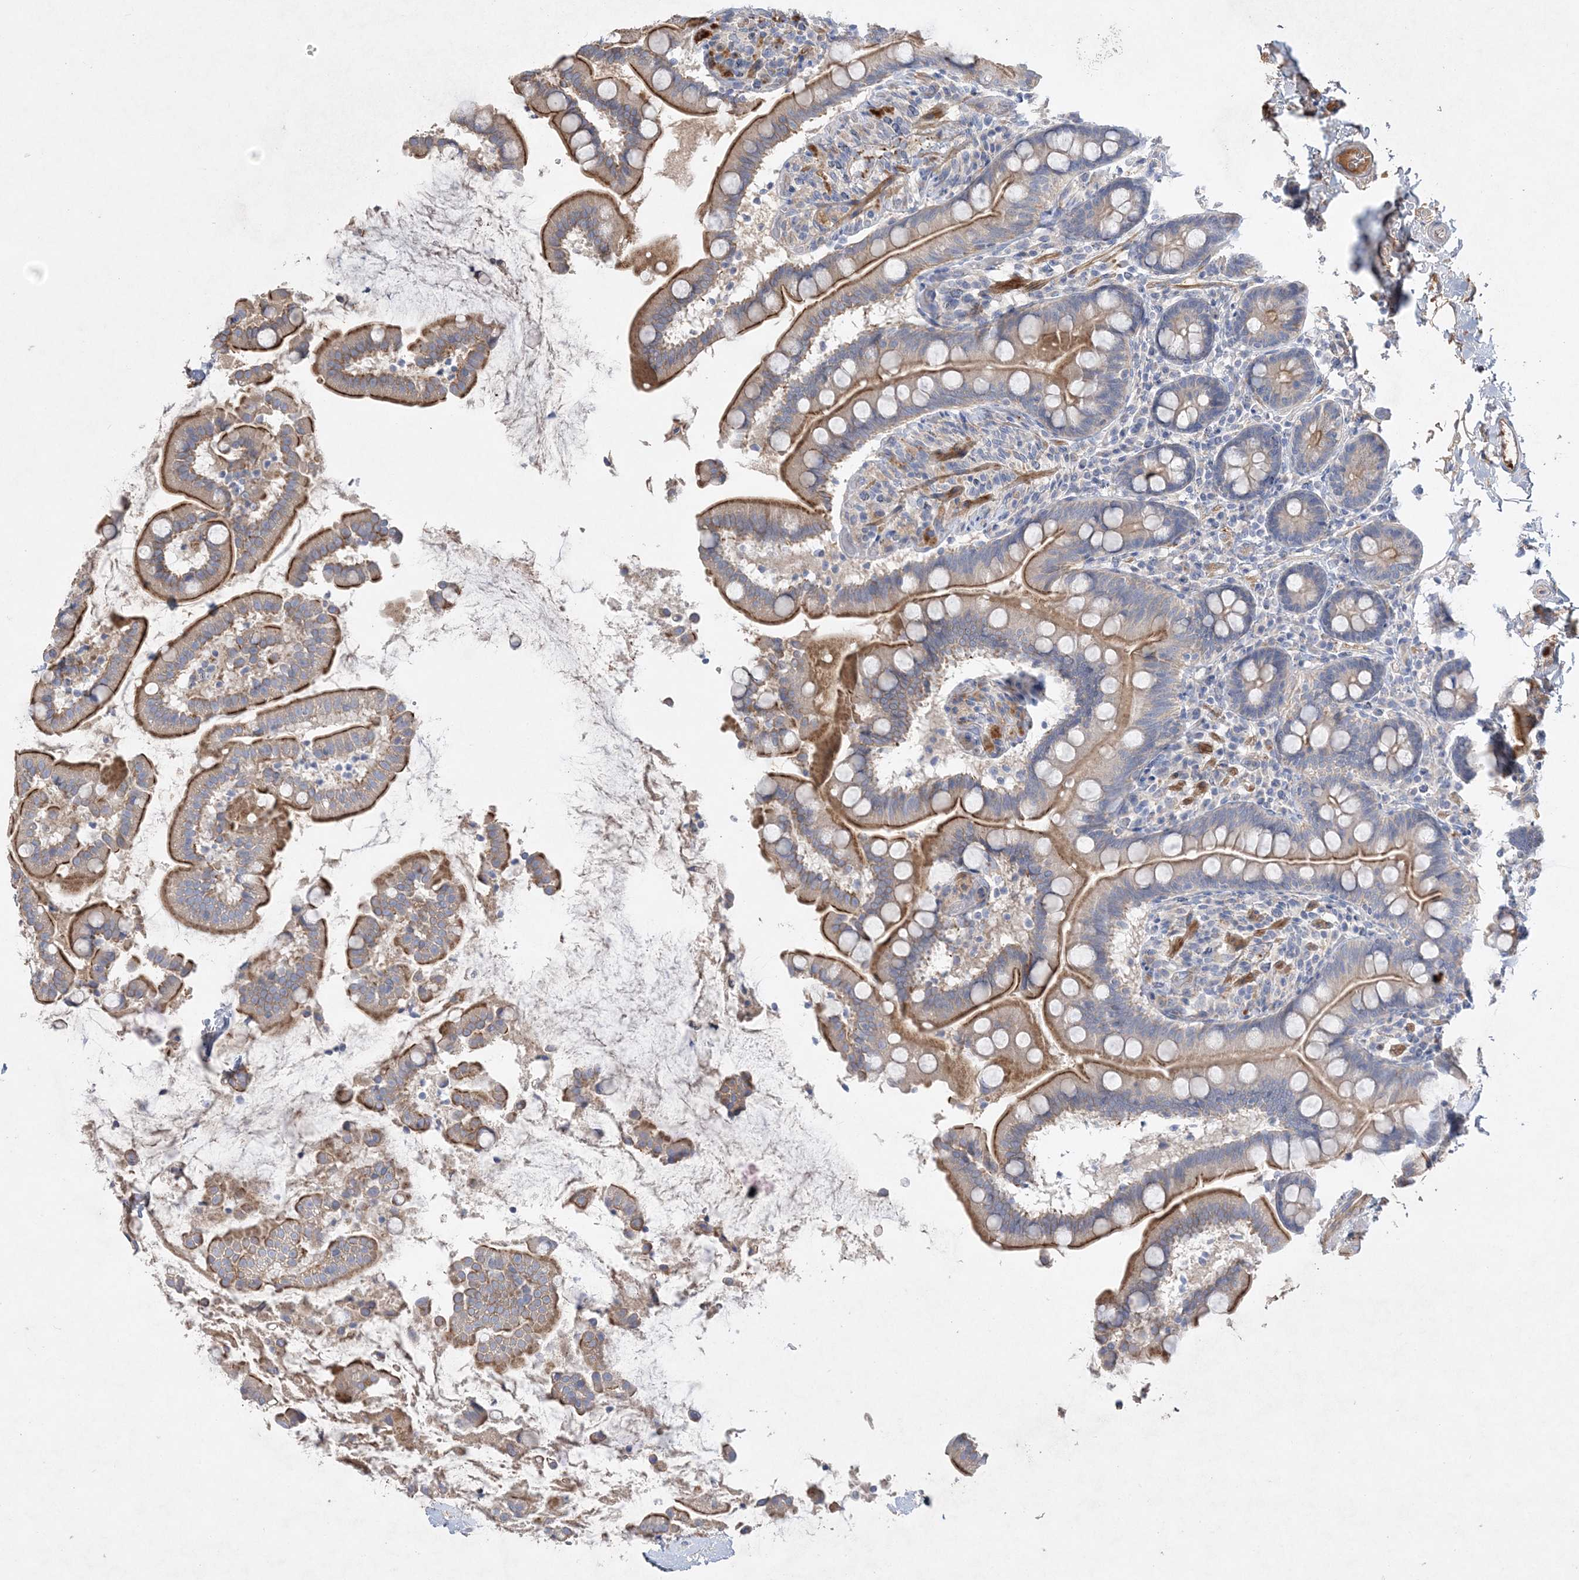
{"staining": {"intensity": "moderate", "quantity": "25%-75%", "location": "cytoplasmic/membranous"}, "tissue": "small intestine", "cell_type": "Glandular cells", "image_type": "normal", "snomed": [{"axis": "morphology", "description": "Normal tissue, NOS"}, {"axis": "topography", "description": "Small intestine"}], "caption": "A medium amount of moderate cytoplasmic/membranous positivity is appreciated in approximately 25%-75% of glandular cells in unremarkable small intestine.", "gene": "ADCK2", "patient": {"sex": "female", "age": 64}}